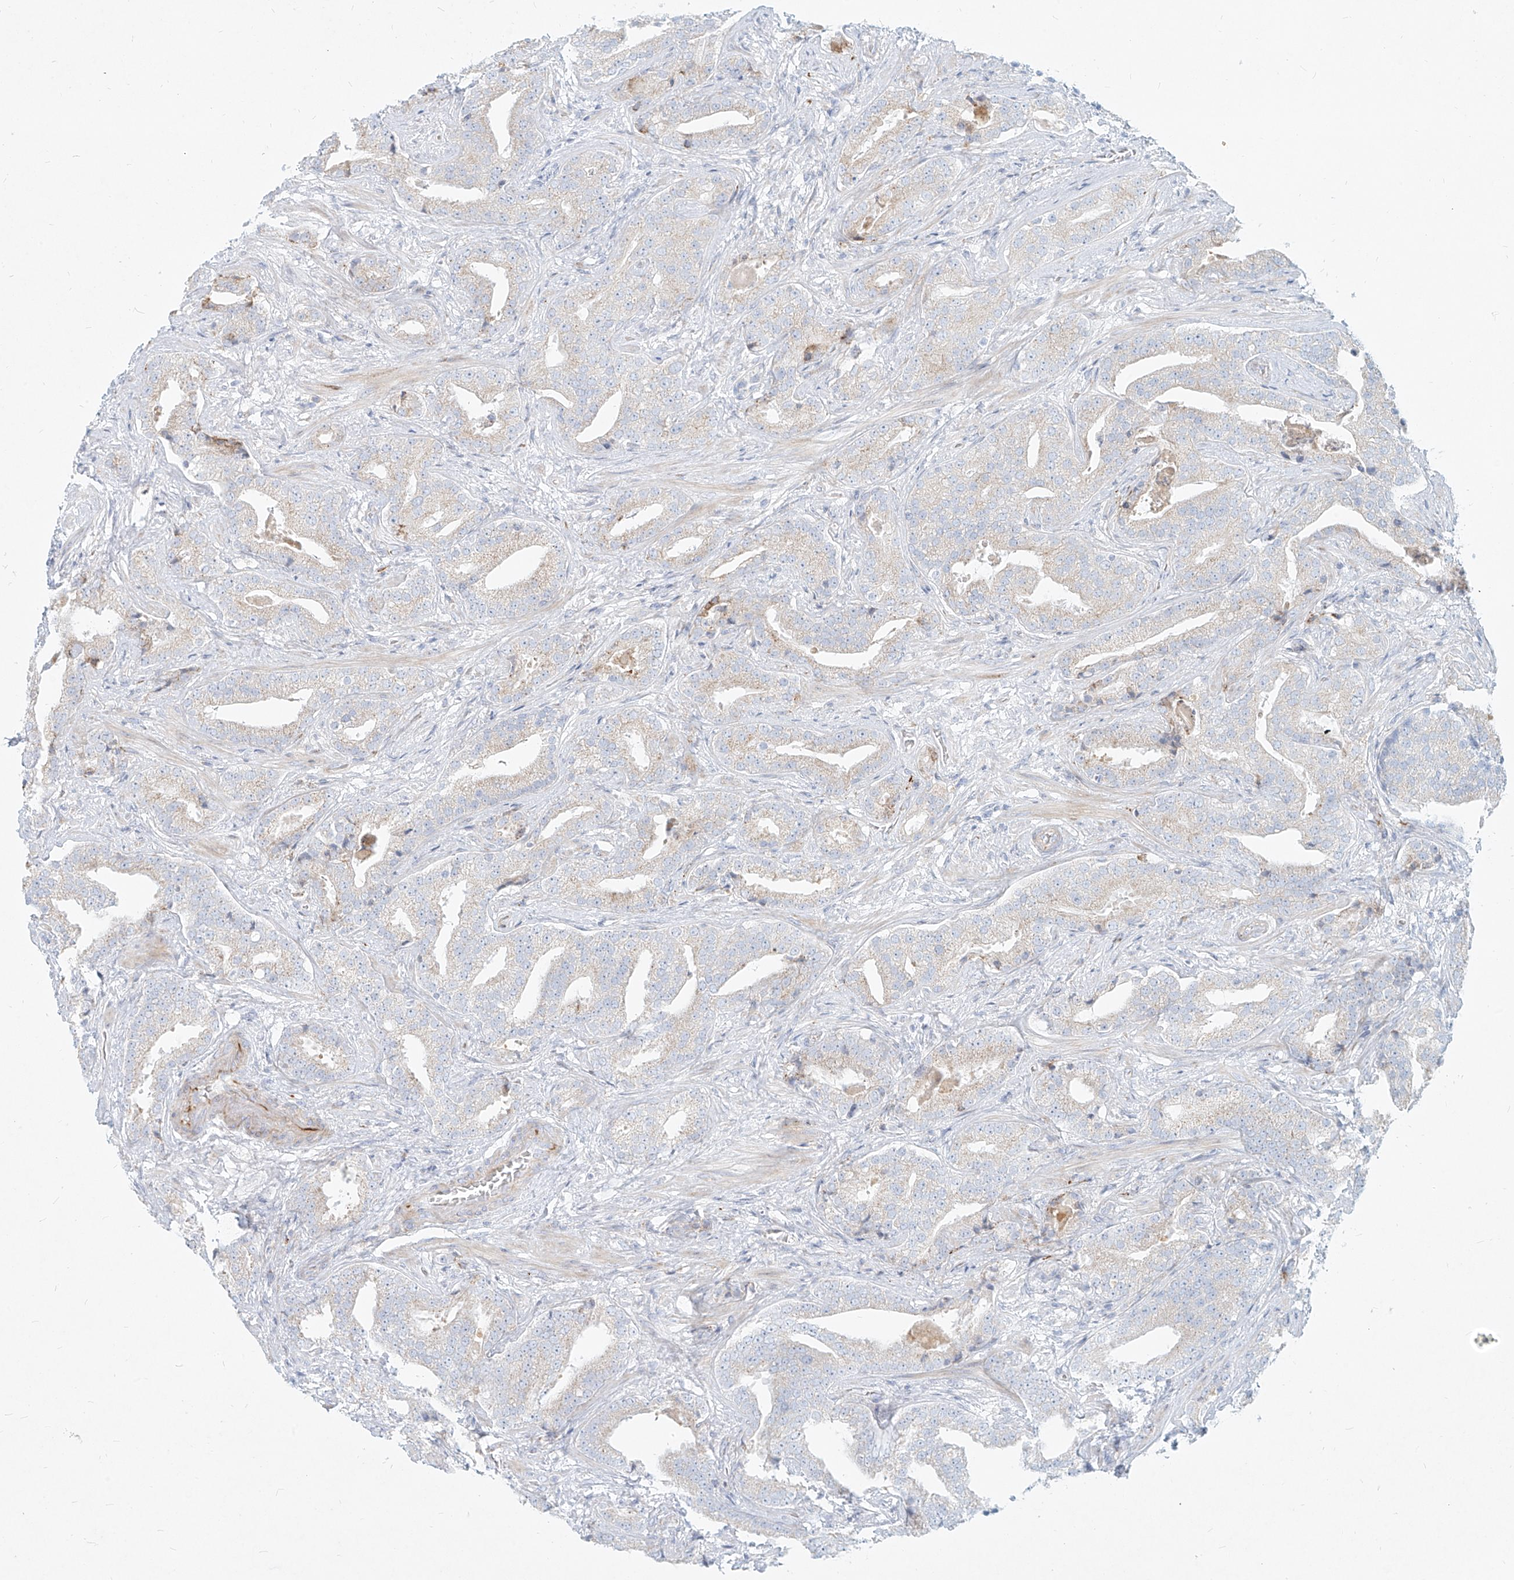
{"staining": {"intensity": "negative", "quantity": "none", "location": "none"}, "tissue": "prostate cancer", "cell_type": "Tumor cells", "image_type": "cancer", "snomed": [{"axis": "morphology", "description": "Adenocarcinoma, Low grade"}, {"axis": "topography", "description": "Prostate"}], "caption": "Tumor cells are negative for protein expression in human prostate cancer.", "gene": "MTX2", "patient": {"sex": "male", "age": 67}}